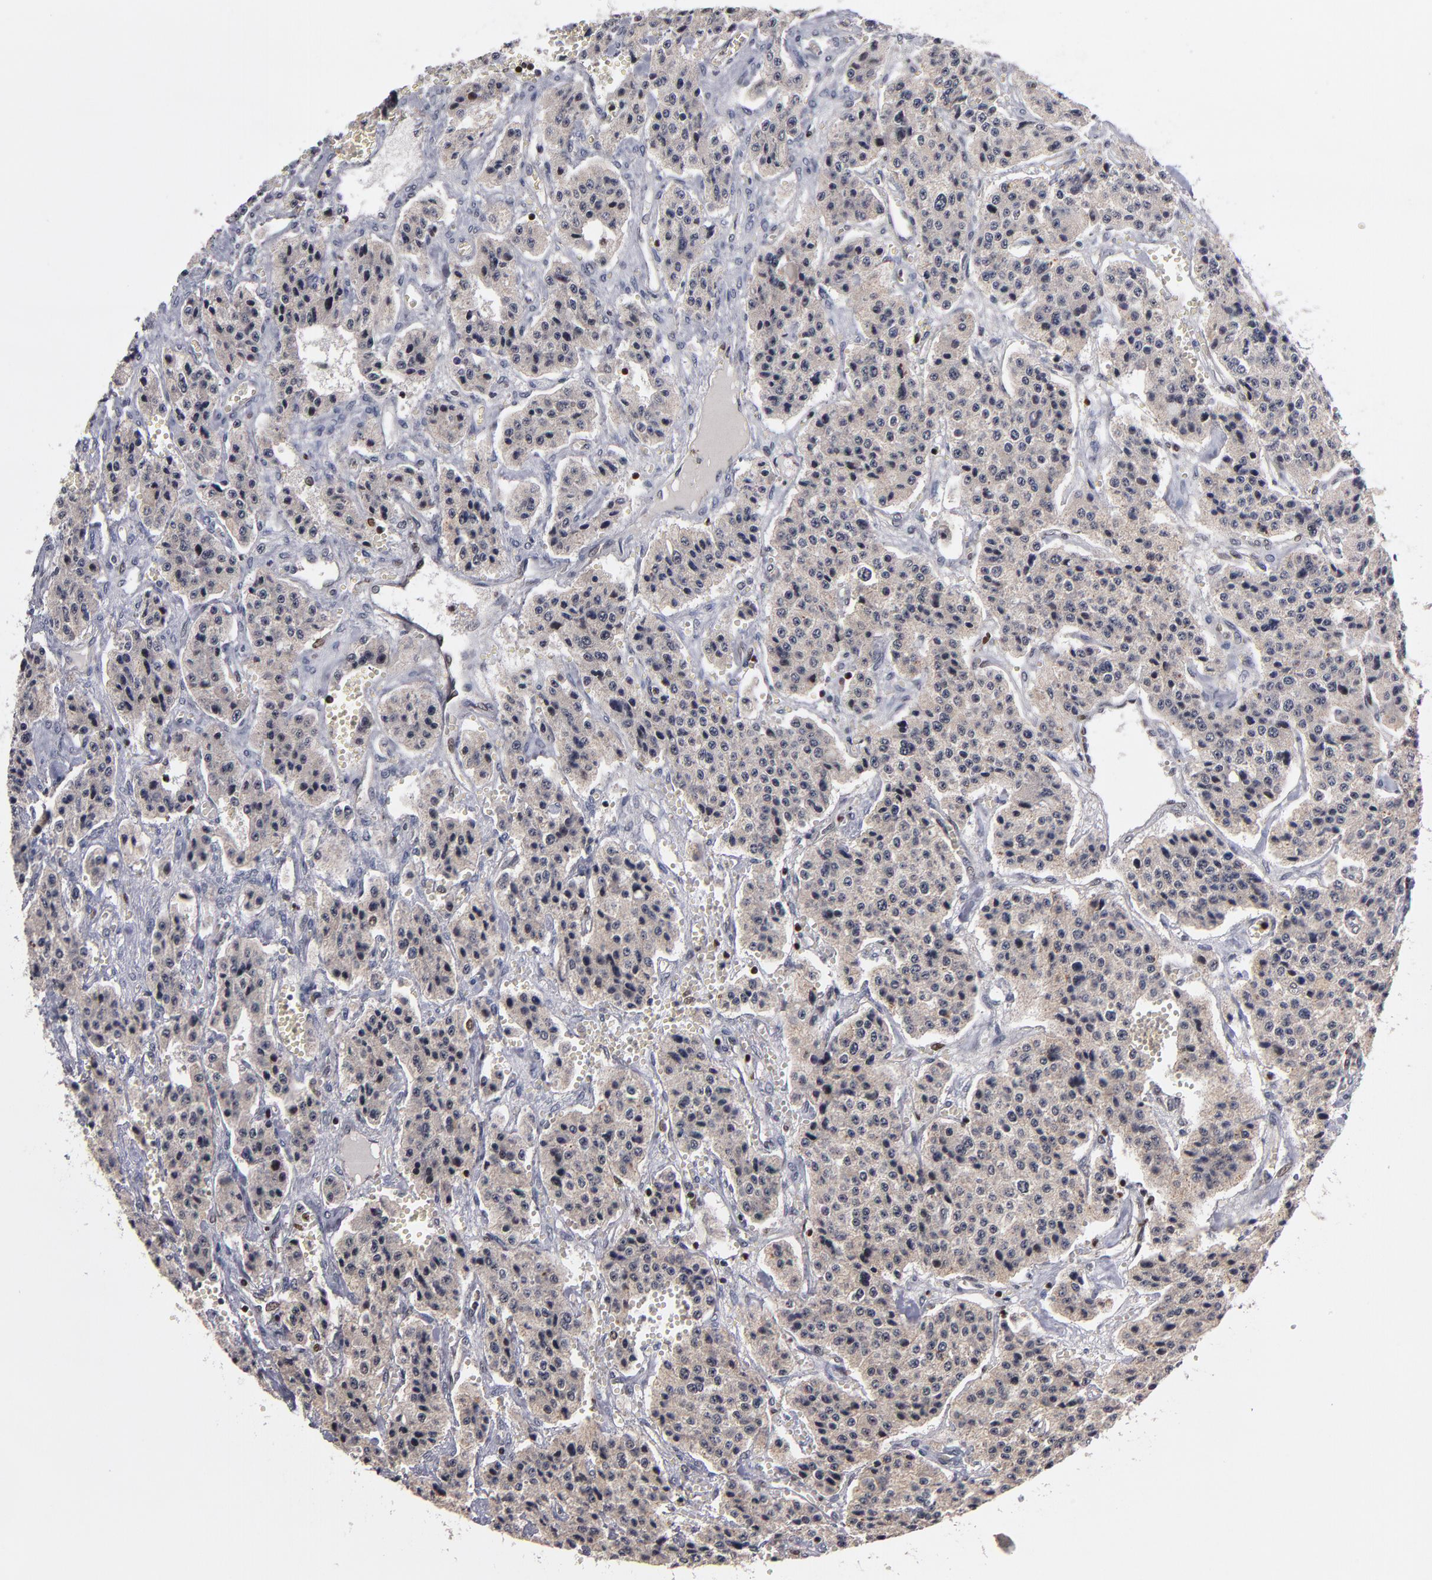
{"staining": {"intensity": "weak", "quantity": ">75%", "location": "cytoplasmic/membranous"}, "tissue": "carcinoid", "cell_type": "Tumor cells", "image_type": "cancer", "snomed": [{"axis": "morphology", "description": "Carcinoid, malignant, NOS"}, {"axis": "topography", "description": "Small intestine"}], "caption": "Carcinoid was stained to show a protein in brown. There is low levels of weak cytoplasmic/membranous positivity in about >75% of tumor cells. (Brightfield microscopy of DAB IHC at high magnification).", "gene": "KDM6A", "patient": {"sex": "male", "age": 52}}